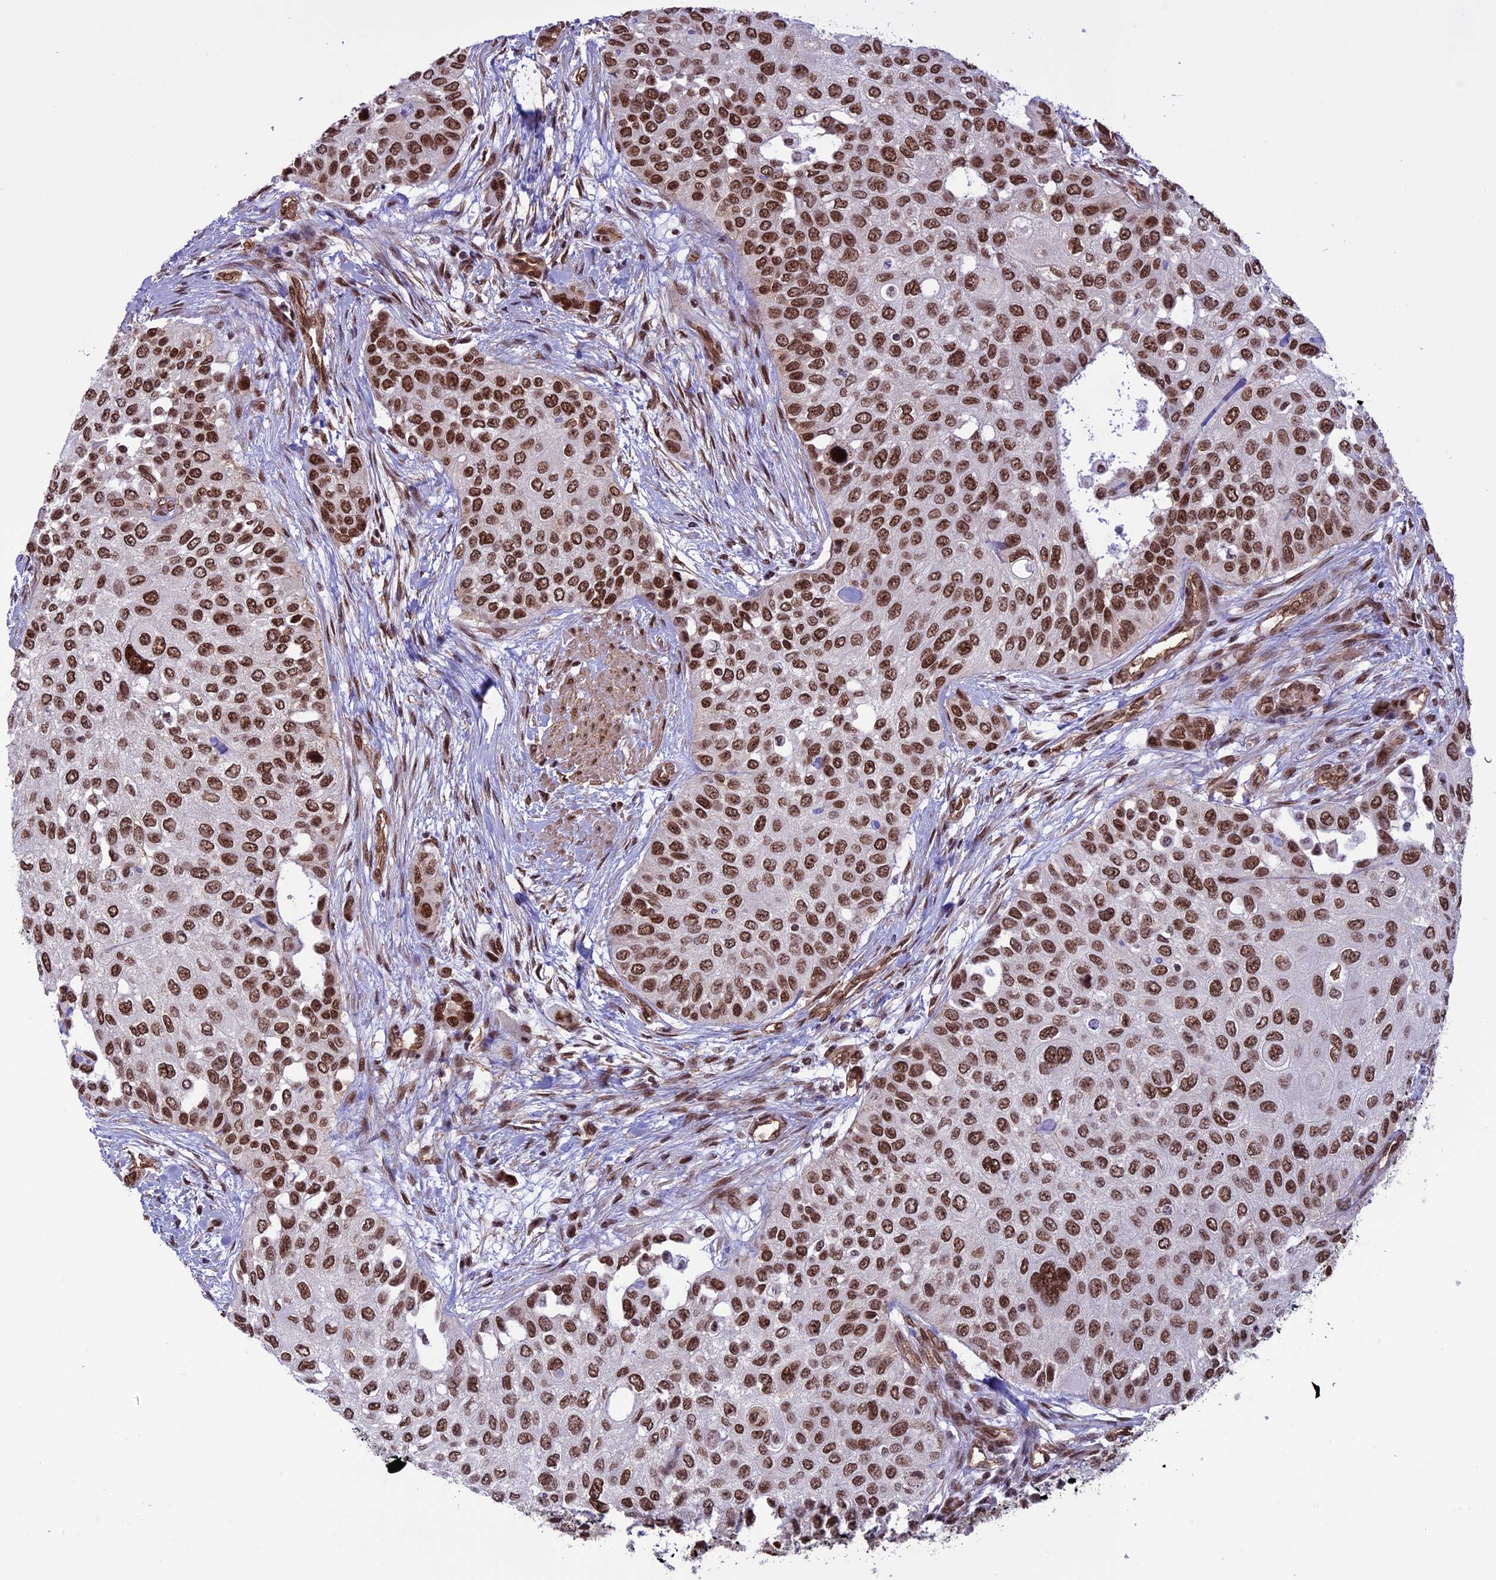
{"staining": {"intensity": "strong", "quantity": ">75%", "location": "nuclear"}, "tissue": "urothelial cancer", "cell_type": "Tumor cells", "image_type": "cancer", "snomed": [{"axis": "morphology", "description": "Normal tissue, NOS"}, {"axis": "morphology", "description": "Urothelial carcinoma, High grade"}, {"axis": "topography", "description": "Vascular tissue"}, {"axis": "topography", "description": "Urinary bladder"}], "caption": "Protein staining of urothelial carcinoma (high-grade) tissue reveals strong nuclear staining in approximately >75% of tumor cells. (Brightfield microscopy of DAB IHC at high magnification).", "gene": "MPHOSPH8", "patient": {"sex": "female", "age": 56}}